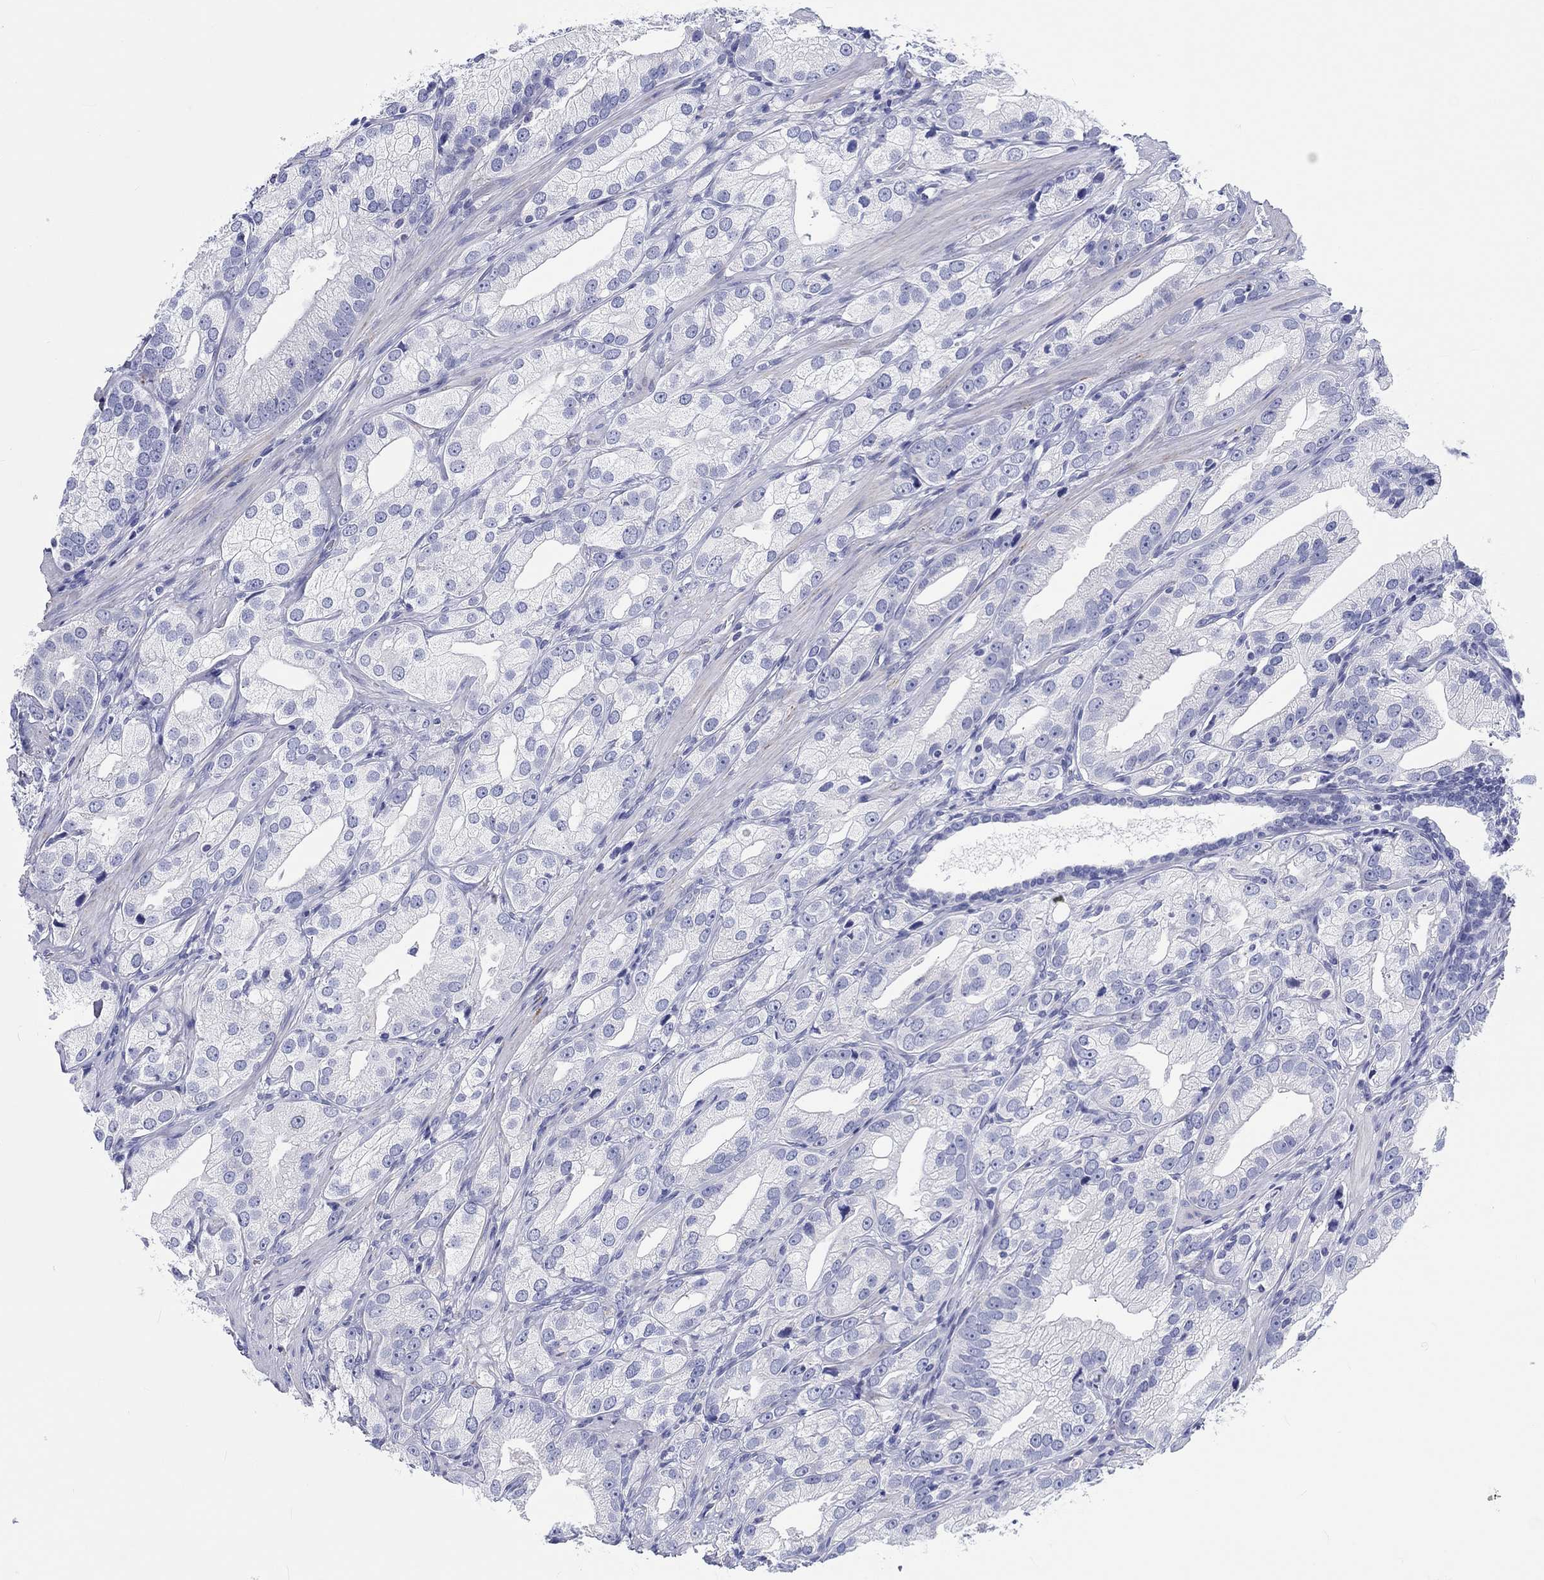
{"staining": {"intensity": "negative", "quantity": "none", "location": "none"}, "tissue": "prostate cancer", "cell_type": "Tumor cells", "image_type": "cancer", "snomed": [{"axis": "morphology", "description": "Adenocarcinoma, High grade"}, {"axis": "topography", "description": "Prostate and seminal vesicle, NOS"}], "caption": "This is an immunohistochemistry micrograph of human adenocarcinoma (high-grade) (prostate). There is no staining in tumor cells.", "gene": "H1-1", "patient": {"sex": "male", "age": 62}}